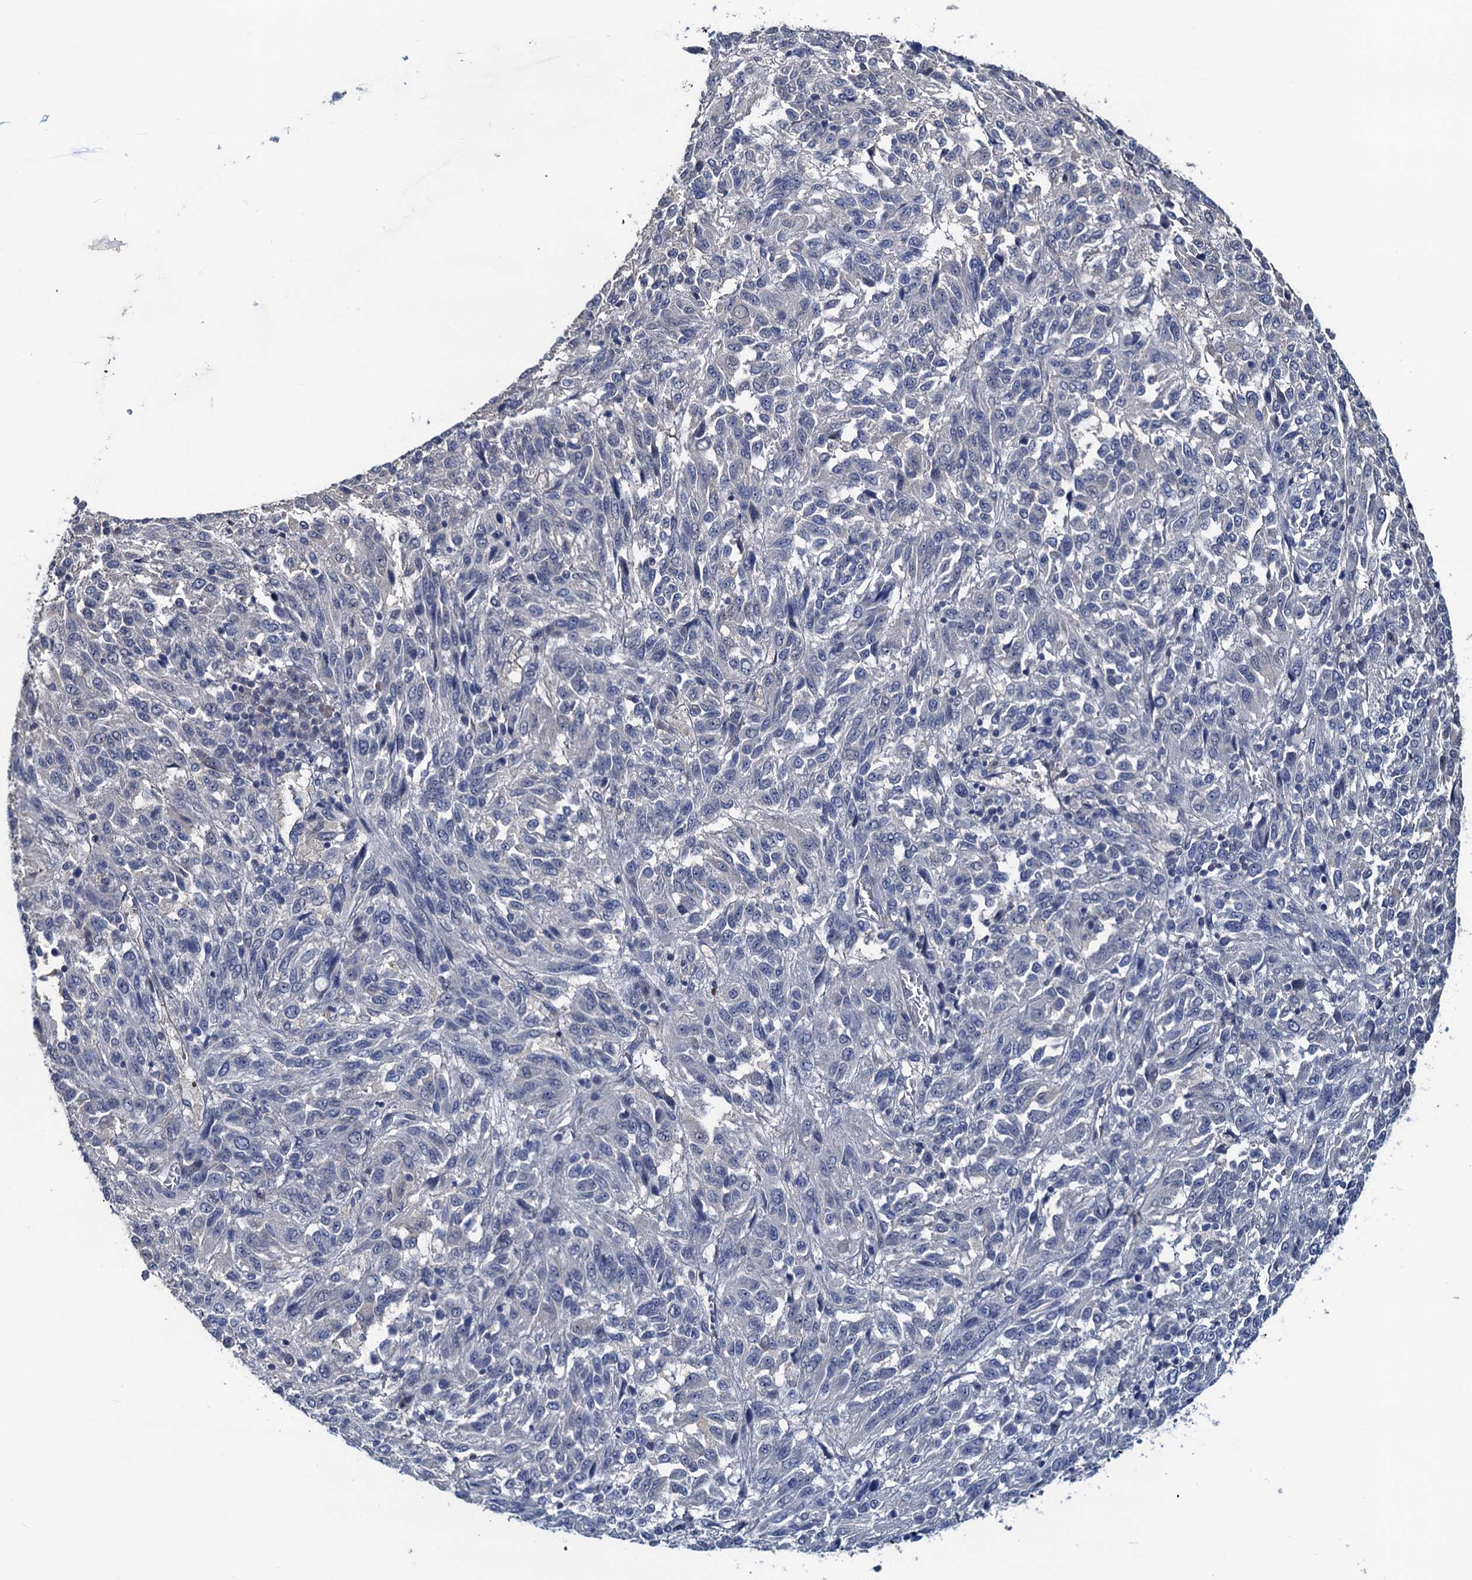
{"staining": {"intensity": "negative", "quantity": "none", "location": "none"}, "tissue": "melanoma", "cell_type": "Tumor cells", "image_type": "cancer", "snomed": [{"axis": "morphology", "description": "Malignant melanoma, Metastatic site"}, {"axis": "topography", "description": "Lung"}], "caption": "A histopathology image of human melanoma is negative for staining in tumor cells. (DAB IHC, high magnification).", "gene": "RTKN2", "patient": {"sex": "male", "age": 64}}